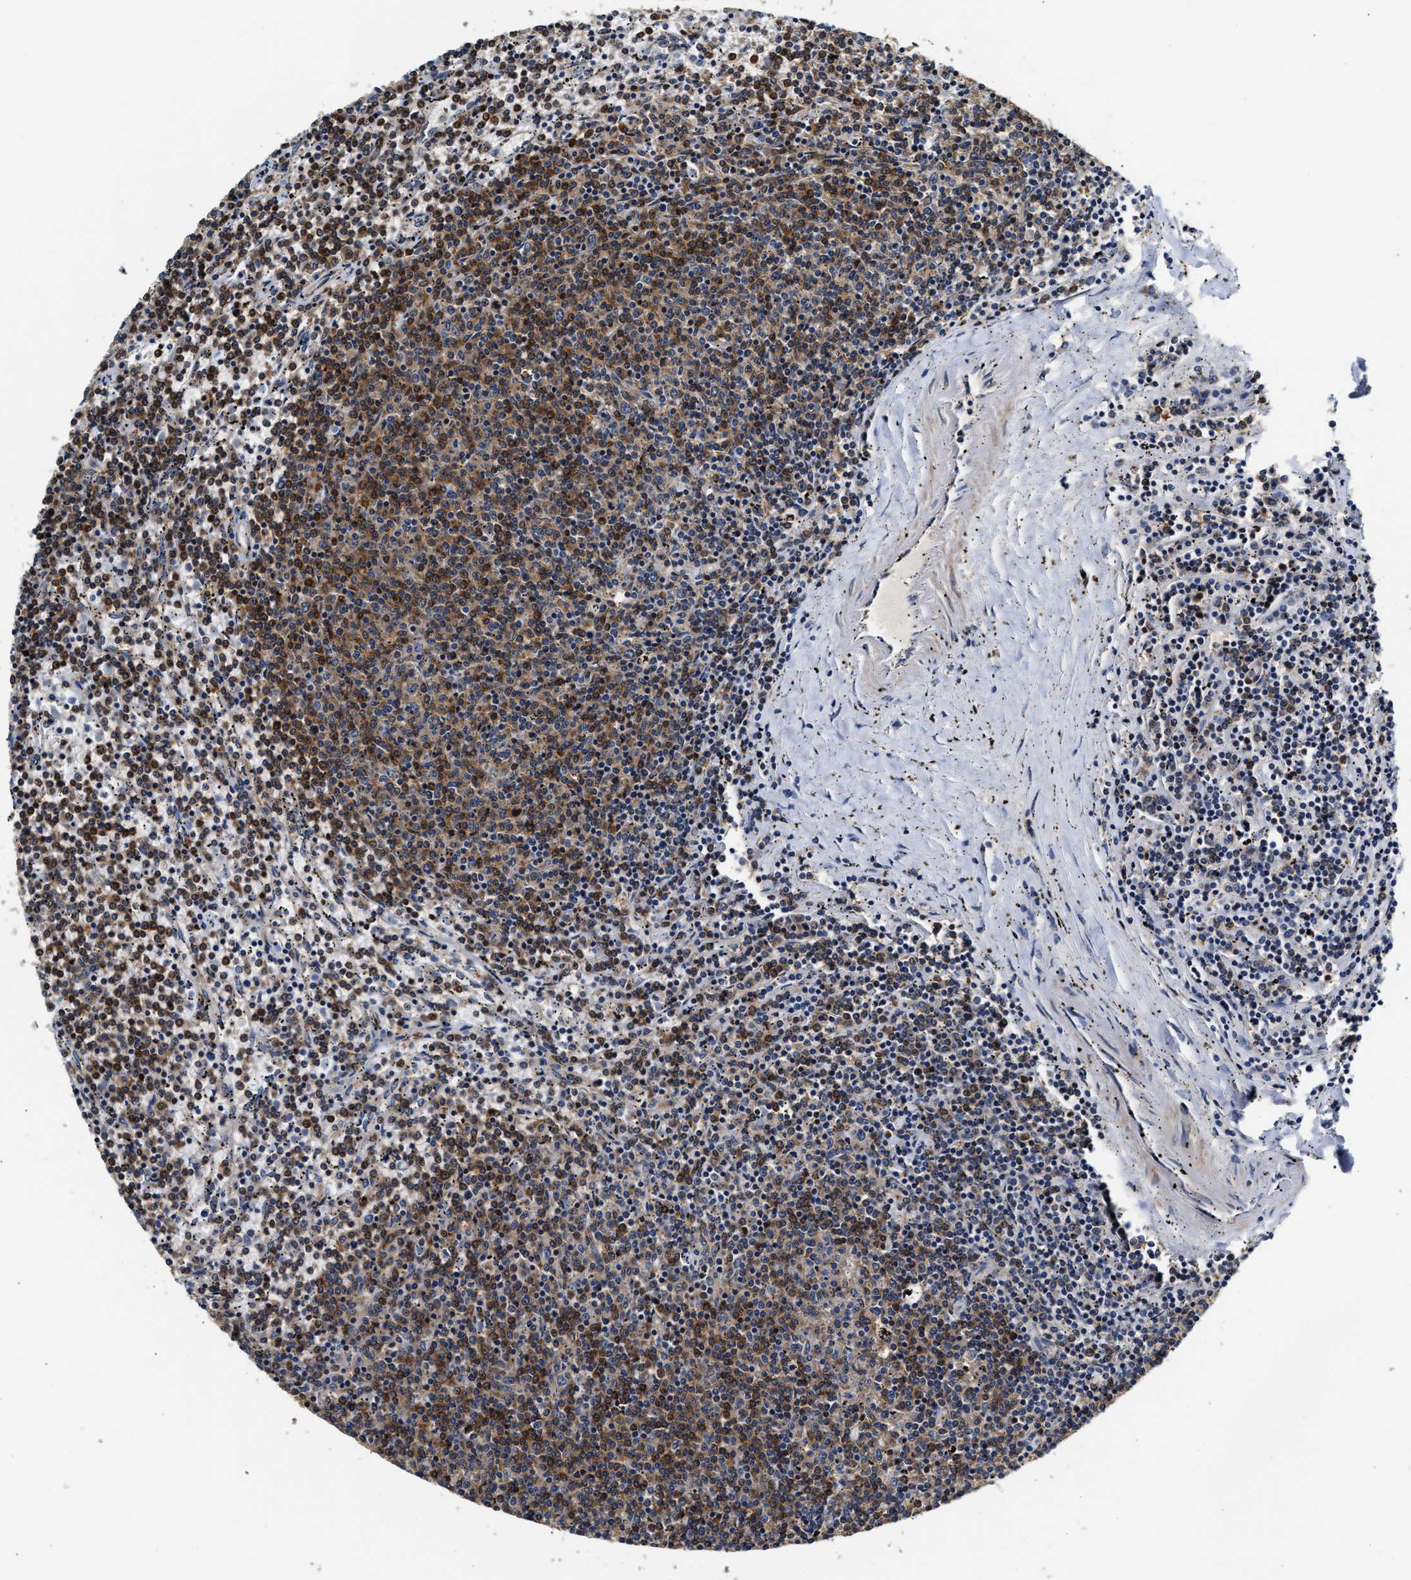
{"staining": {"intensity": "moderate", "quantity": ">75%", "location": "cytoplasmic/membranous"}, "tissue": "lymphoma", "cell_type": "Tumor cells", "image_type": "cancer", "snomed": [{"axis": "morphology", "description": "Malignant lymphoma, non-Hodgkin's type, Low grade"}, {"axis": "topography", "description": "Spleen"}], "caption": "About >75% of tumor cells in lymphoma exhibit moderate cytoplasmic/membranous protein expression as visualized by brown immunohistochemical staining.", "gene": "TEX2", "patient": {"sex": "female", "age": 50}}